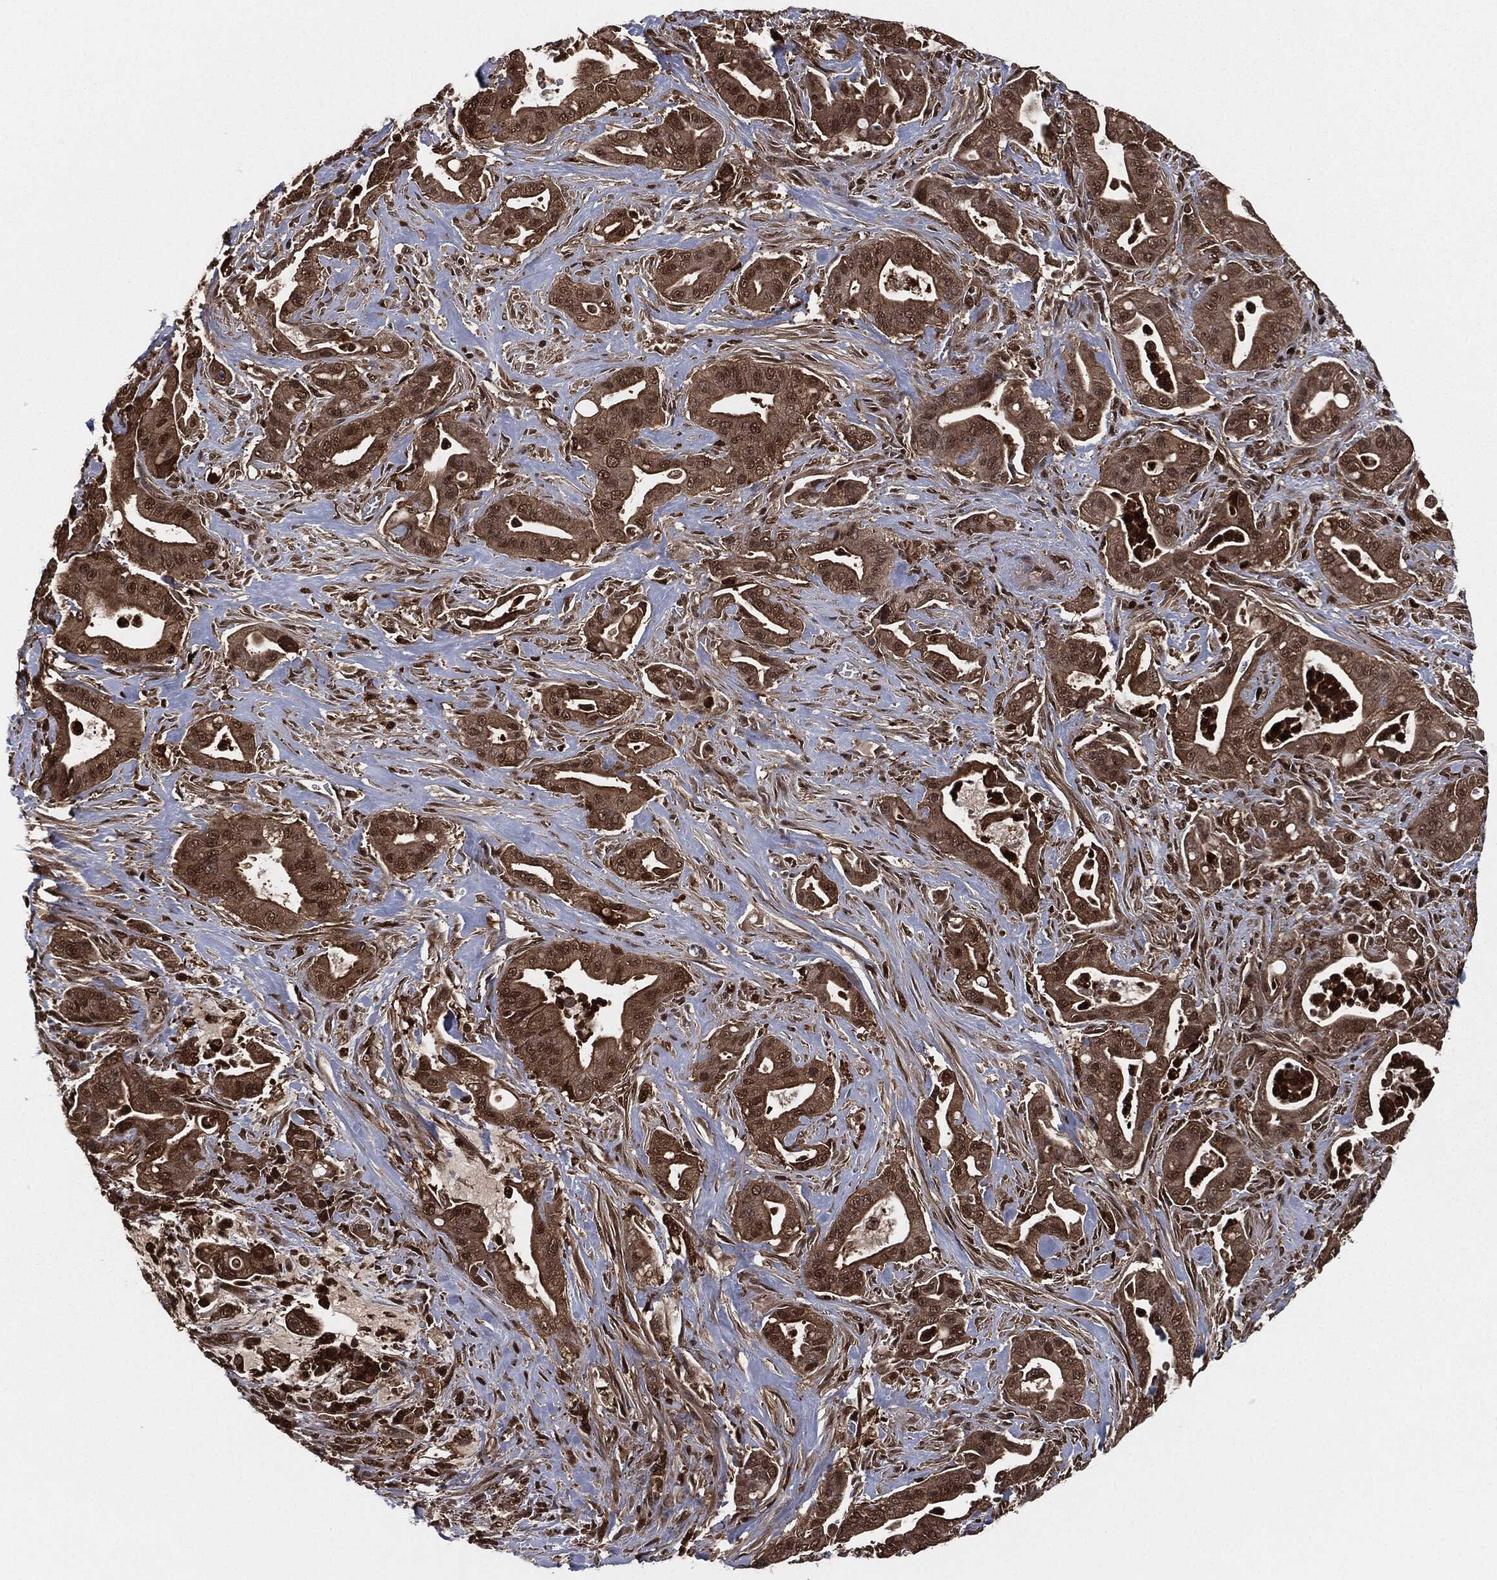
{"staining": {"intensity": "moderate", "quantity": "<25%", "location": "cytoplasmic/membranous,nuclear"}, "tissue": "pancreatic cancer", "cell_type": "Tumor cells", "image_type": "cancer", "snomed": [{"axis": "morphology", "description": "Normal tissue, NOS"}, {"axis": "morphology", "description": "Inflammation, NOS"}, {"axis": "morphology", "description": "Adenocarcinoma, NOS"}, {"axis": "topography", "description": "Pancreas"}], "caption": "Human pancreatic cancer stained with a protein marker exhibits moderate staining in tumor cells.", "gene": "CAPRIN2", "patient": {"sex": "male", "age": 57}}